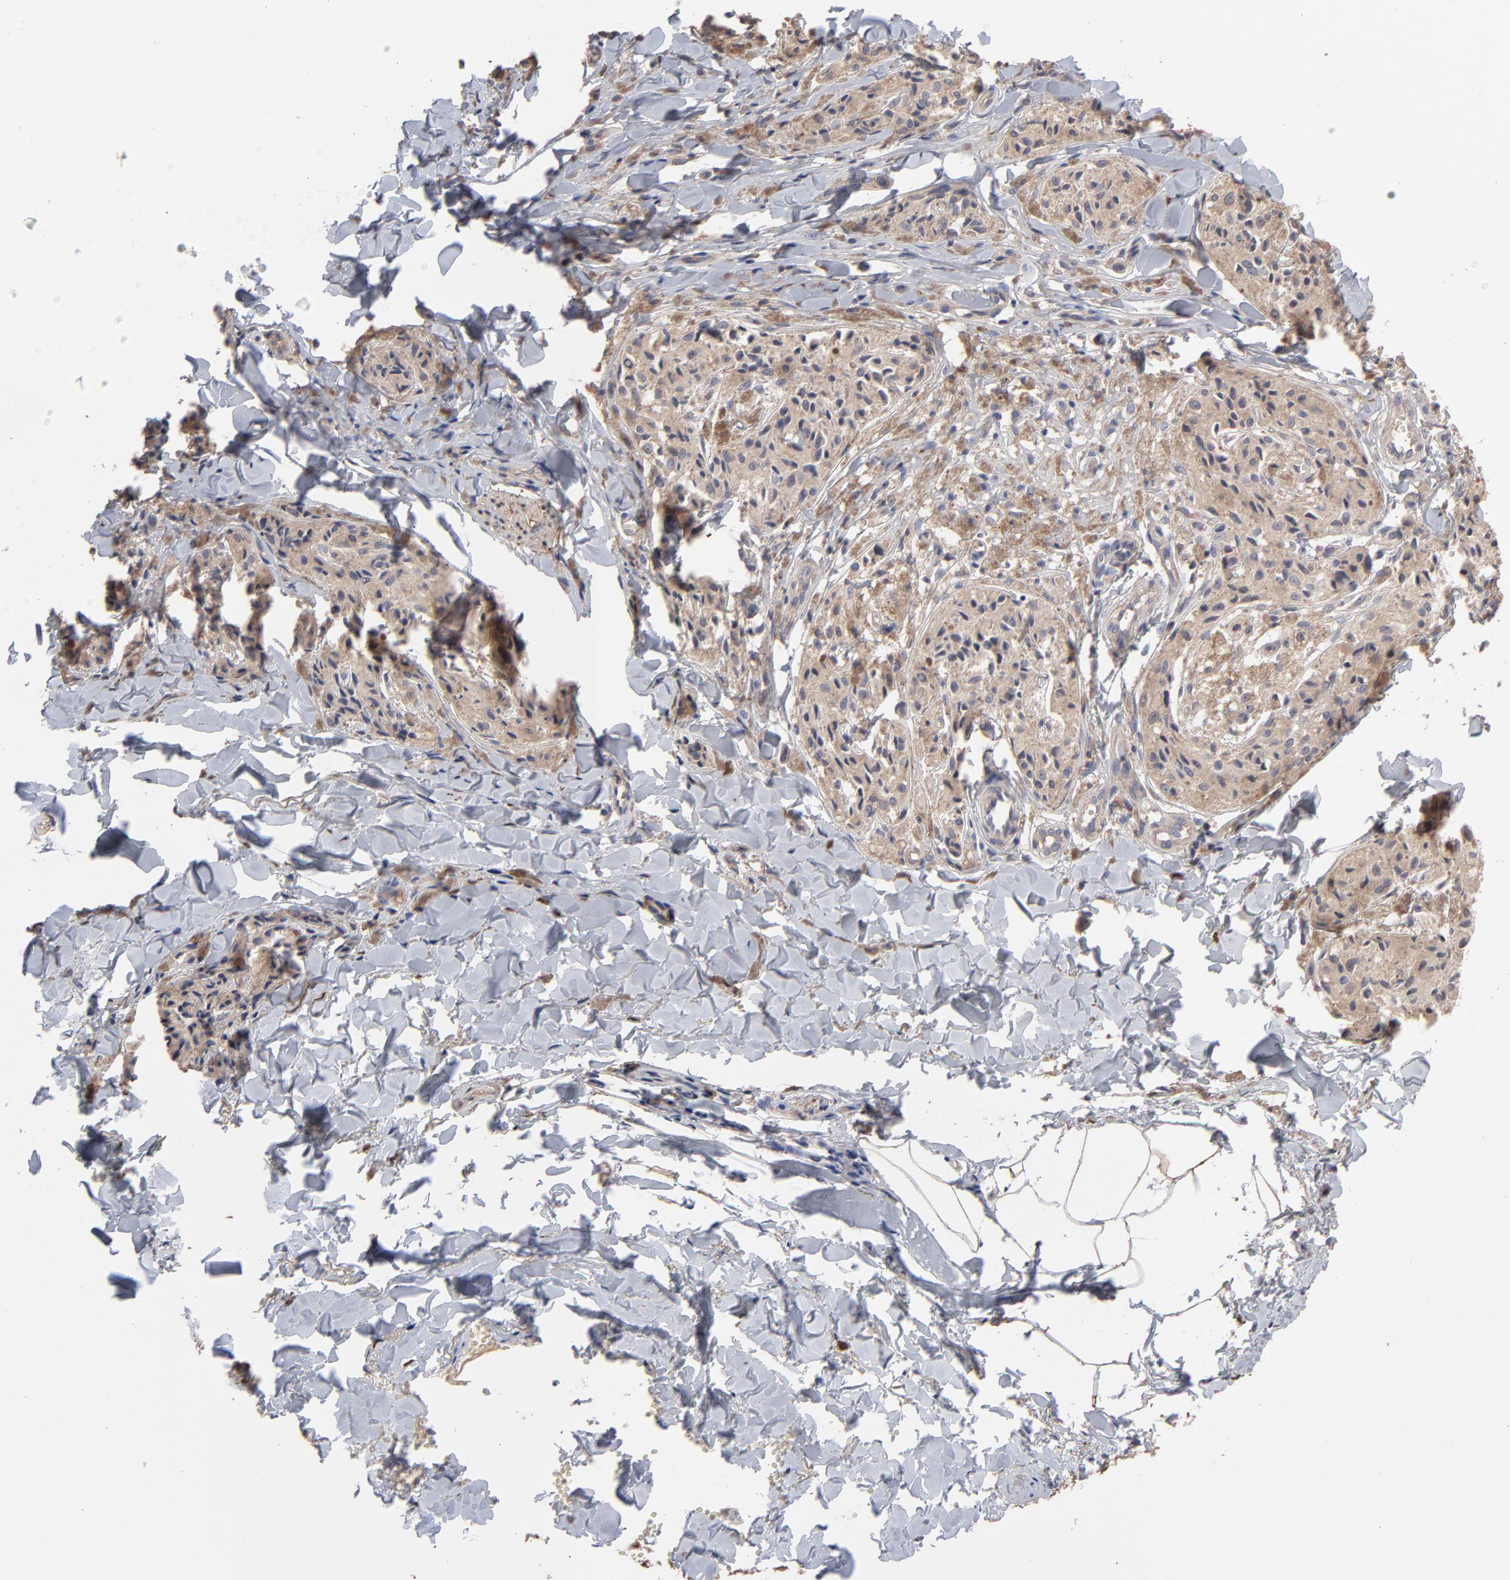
{"staining": {"intensity": "moderate", "quantity": ">75%", "location": "cytoplasmic/membranous"}, "tissue": "melanoma", "cell_type": "Tumor cells", "image_type": "cancer", "snomed": [{"axis": "morphology", "description": "Malignant melanoma, Metastatic site"}, {"axis": "topography", "description": "Skin"}], "caption": "A brown stain labels moderate cytoplasmic/membranous expression of a protein in human malignant melanoma (metastatic site) tumor cells.", "gene": "TANGO2", "patient": {"sex": "female", "age": 66}}